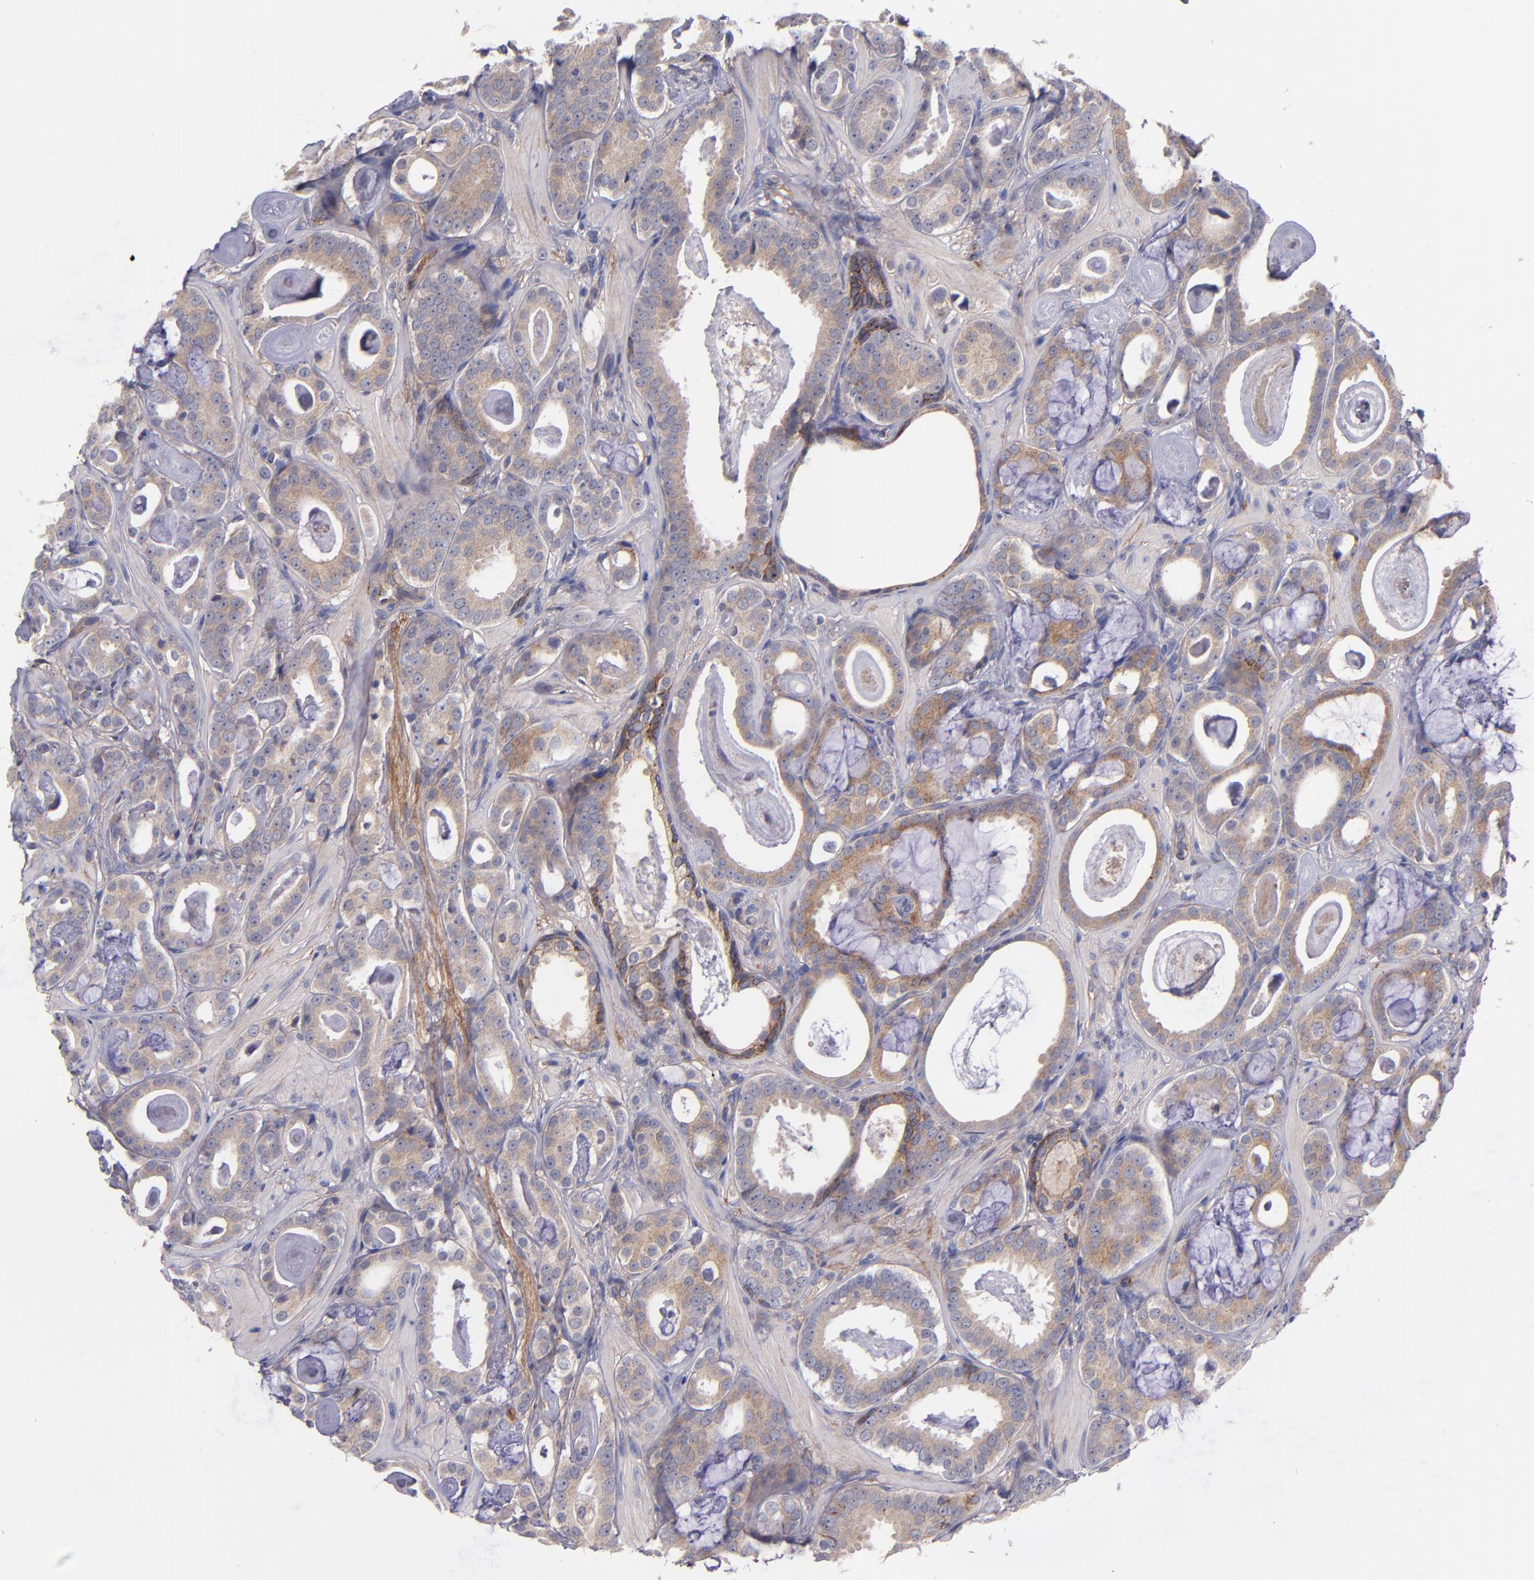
{"staining": {"intensity": "moderate", "quantity": ">75%", "location": "cytoplasmic/membranous"}, "tissue": "prostate cancer", "cell_type": "Tumor cells", "image_type": "cancer", "snomed": [{"axis": "morphology", "description": "Adenocarcinoma, Low grade"}, {"axis": "topography", "description": "Prostate"}], "caption": "This photomicrograph shows prostate cancer stained with immunohistochemistry (IHC) to label a protein in brown. The cytoplasmic/membranous of tumor cells show moderate positivity for the protein. Nuclei are counter-stained blue.", "gene": "PLSCR4", "patient": {"sex": "male", "age": 57}}